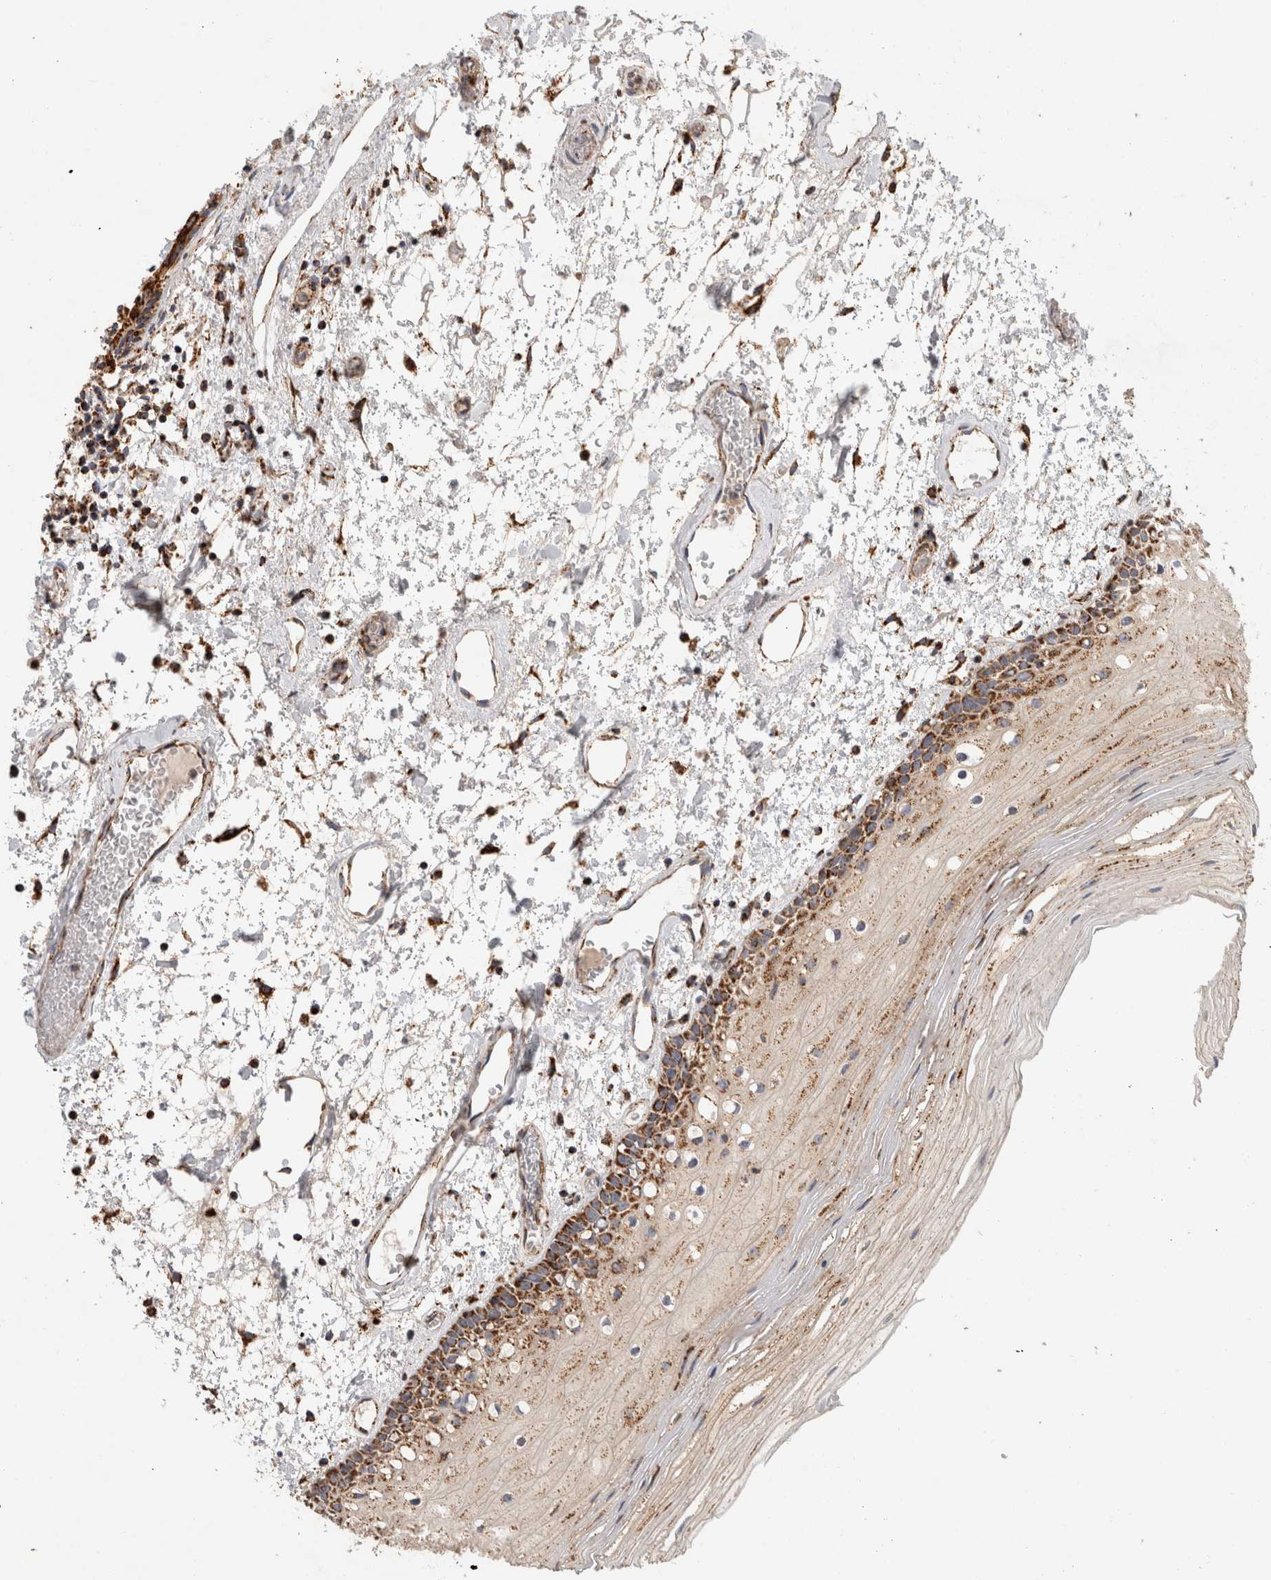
{"staining": {"intensity": "strong", "quantity": ">75%", "location": "cytoplasmic/membranous"}, "tissue": "oral mucosa", "cell_type": "Squamous epithelial cells", "image_type": "normal", "snomed": [{"axis": "morphology", "description": "Normal tissue, NOS"}, {"axis": "topography", "description": "Oral tissue"}], "caption": "High-power microscopy captured an IHC image of unremarkable oral mucosa, revealing strong cytoplasmic/membranous expression in about >75% of squamous epithelial cells. Nuclei are stained in blue.", "gene": "IARS2", "patient": {"sex": "male", "age": 52}}